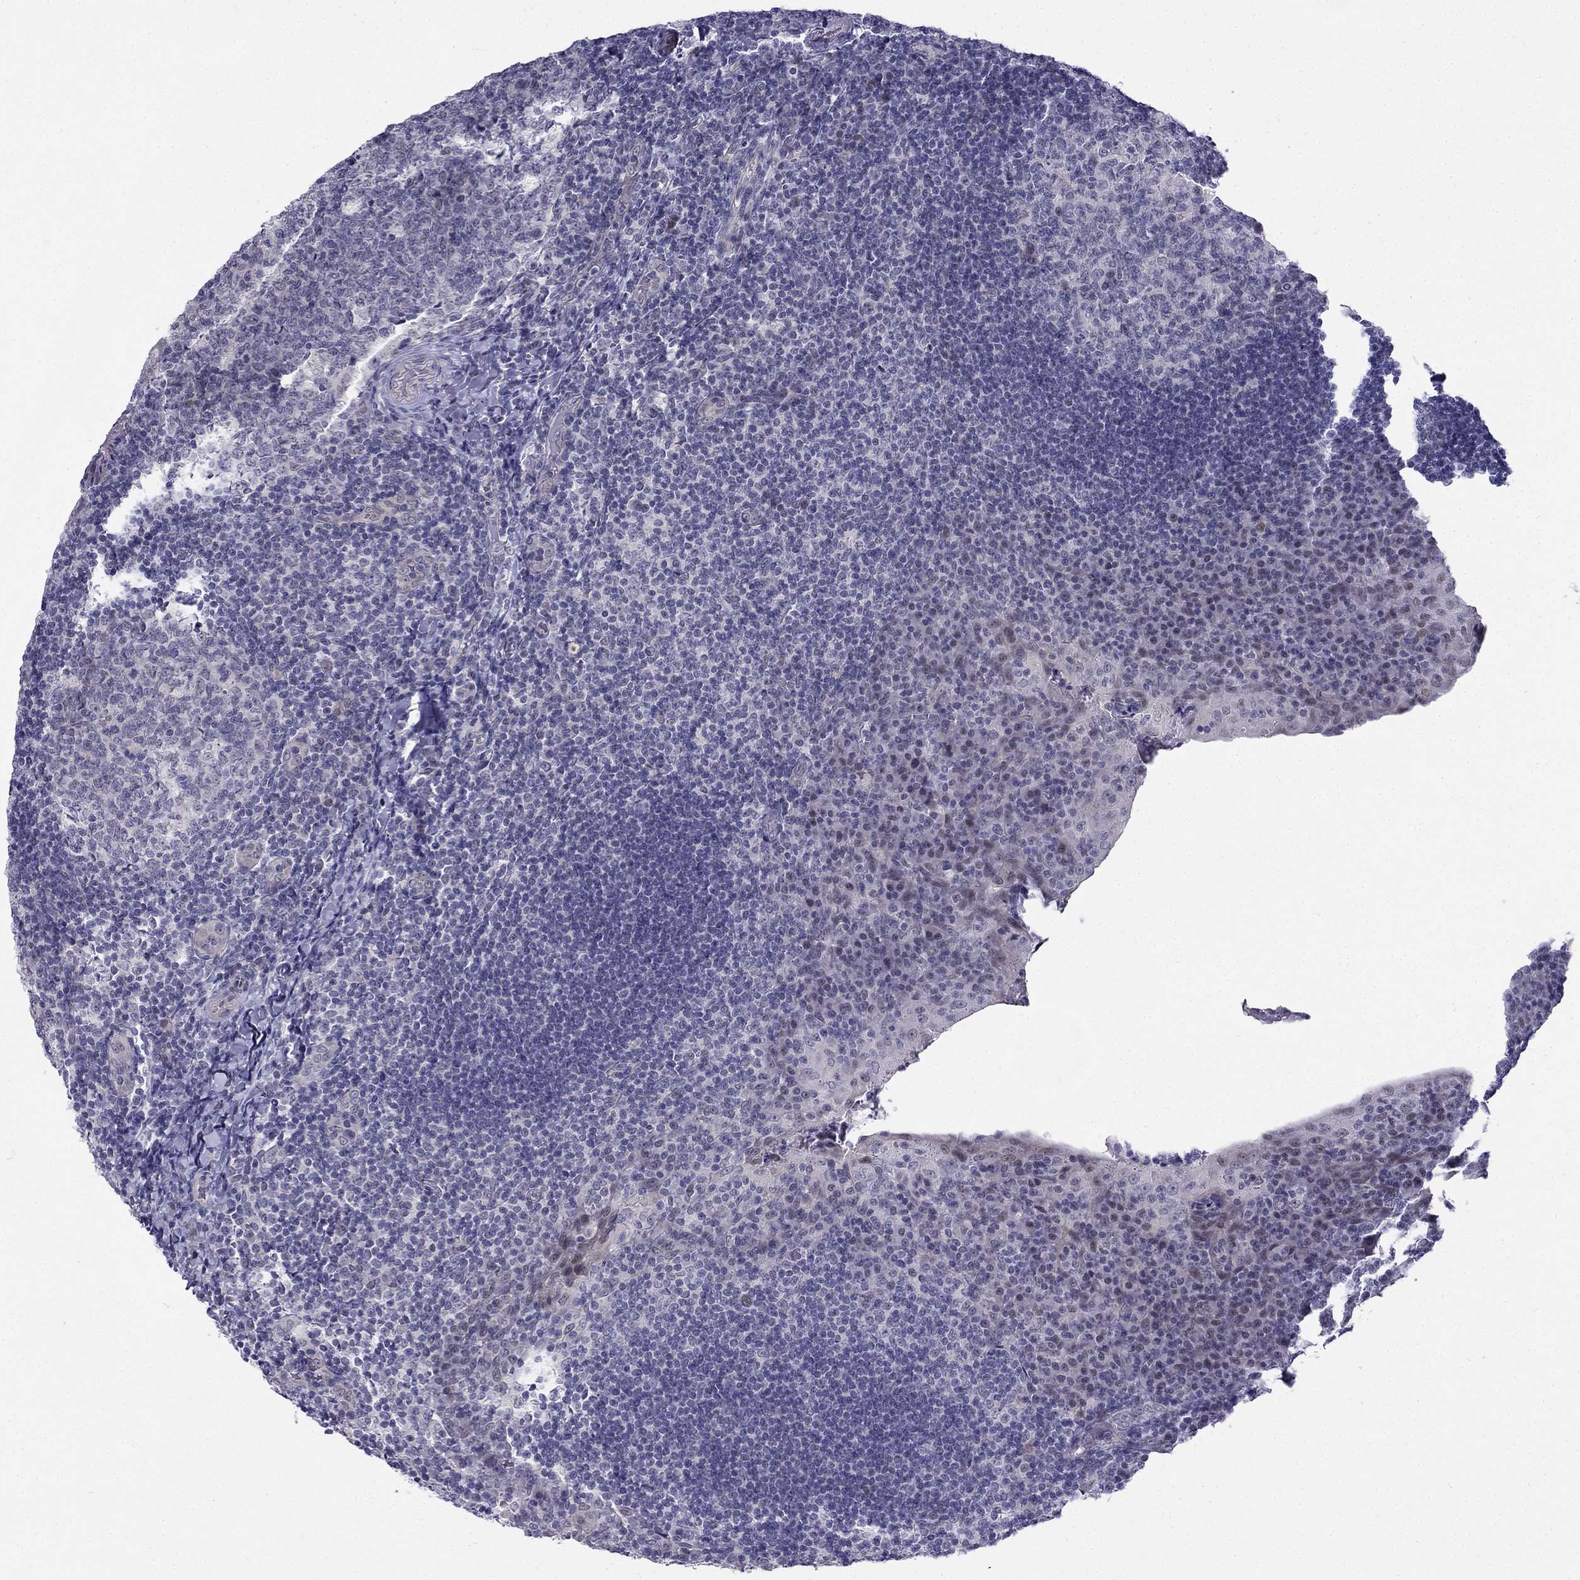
{"staining": {"intensity": "negative", "quantity": "none", "location": "none"}, "tissue": "tonsil", "cell_type": "Germinal center cells", "image_type": "normal", "snomed": [{"axis": "morphology", "description": "Normal tissue, NOS"}, {"axis": "topography", "description": "Tonsil"}], "caption": "Micrograph shows no significant protein expression in germinal center cells of unremarkable tonsil.", "gene": "BAG5", "patient": {"sex": "male", "age": 17}}